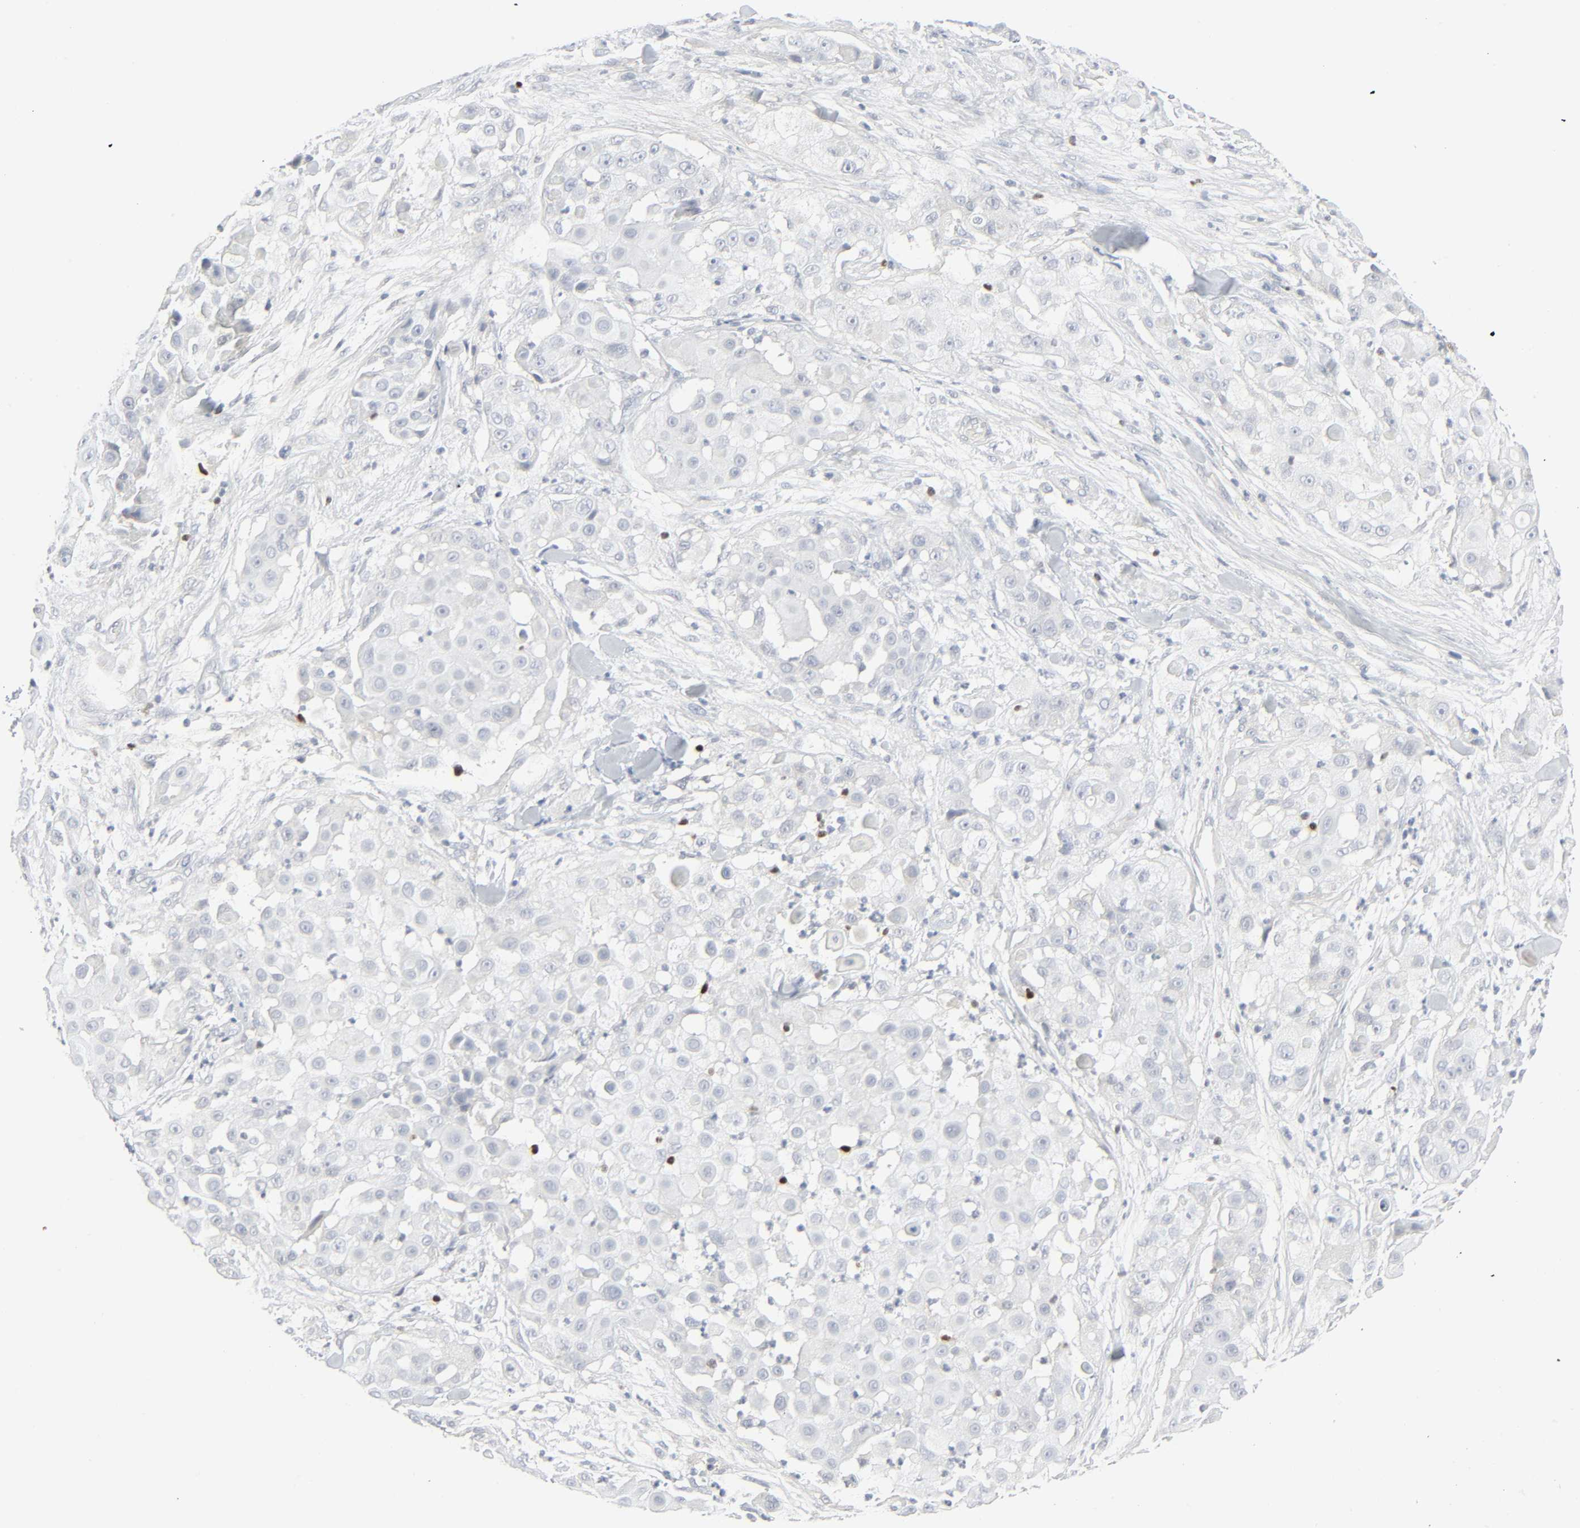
{"staining": {"intensity": "negative", "quantity": "none", "location": "none"}, "tissue": "skin cancer", "cell_type": "Tumor cells", "image_type": "cancer", "snomed": [{"axis": "morphology", "description": "Squamous cell carcinoma, NOS"}, {"axis": "topography", "description": "Skin"}], "caption": "The immunohistochemistry (IHC) micrograph has no significant positivity in tumor cells of skin squamous cell carcinoma tissue.", "gene": "ZBTB16", "patient": {"sex": "female", "age": 57}}